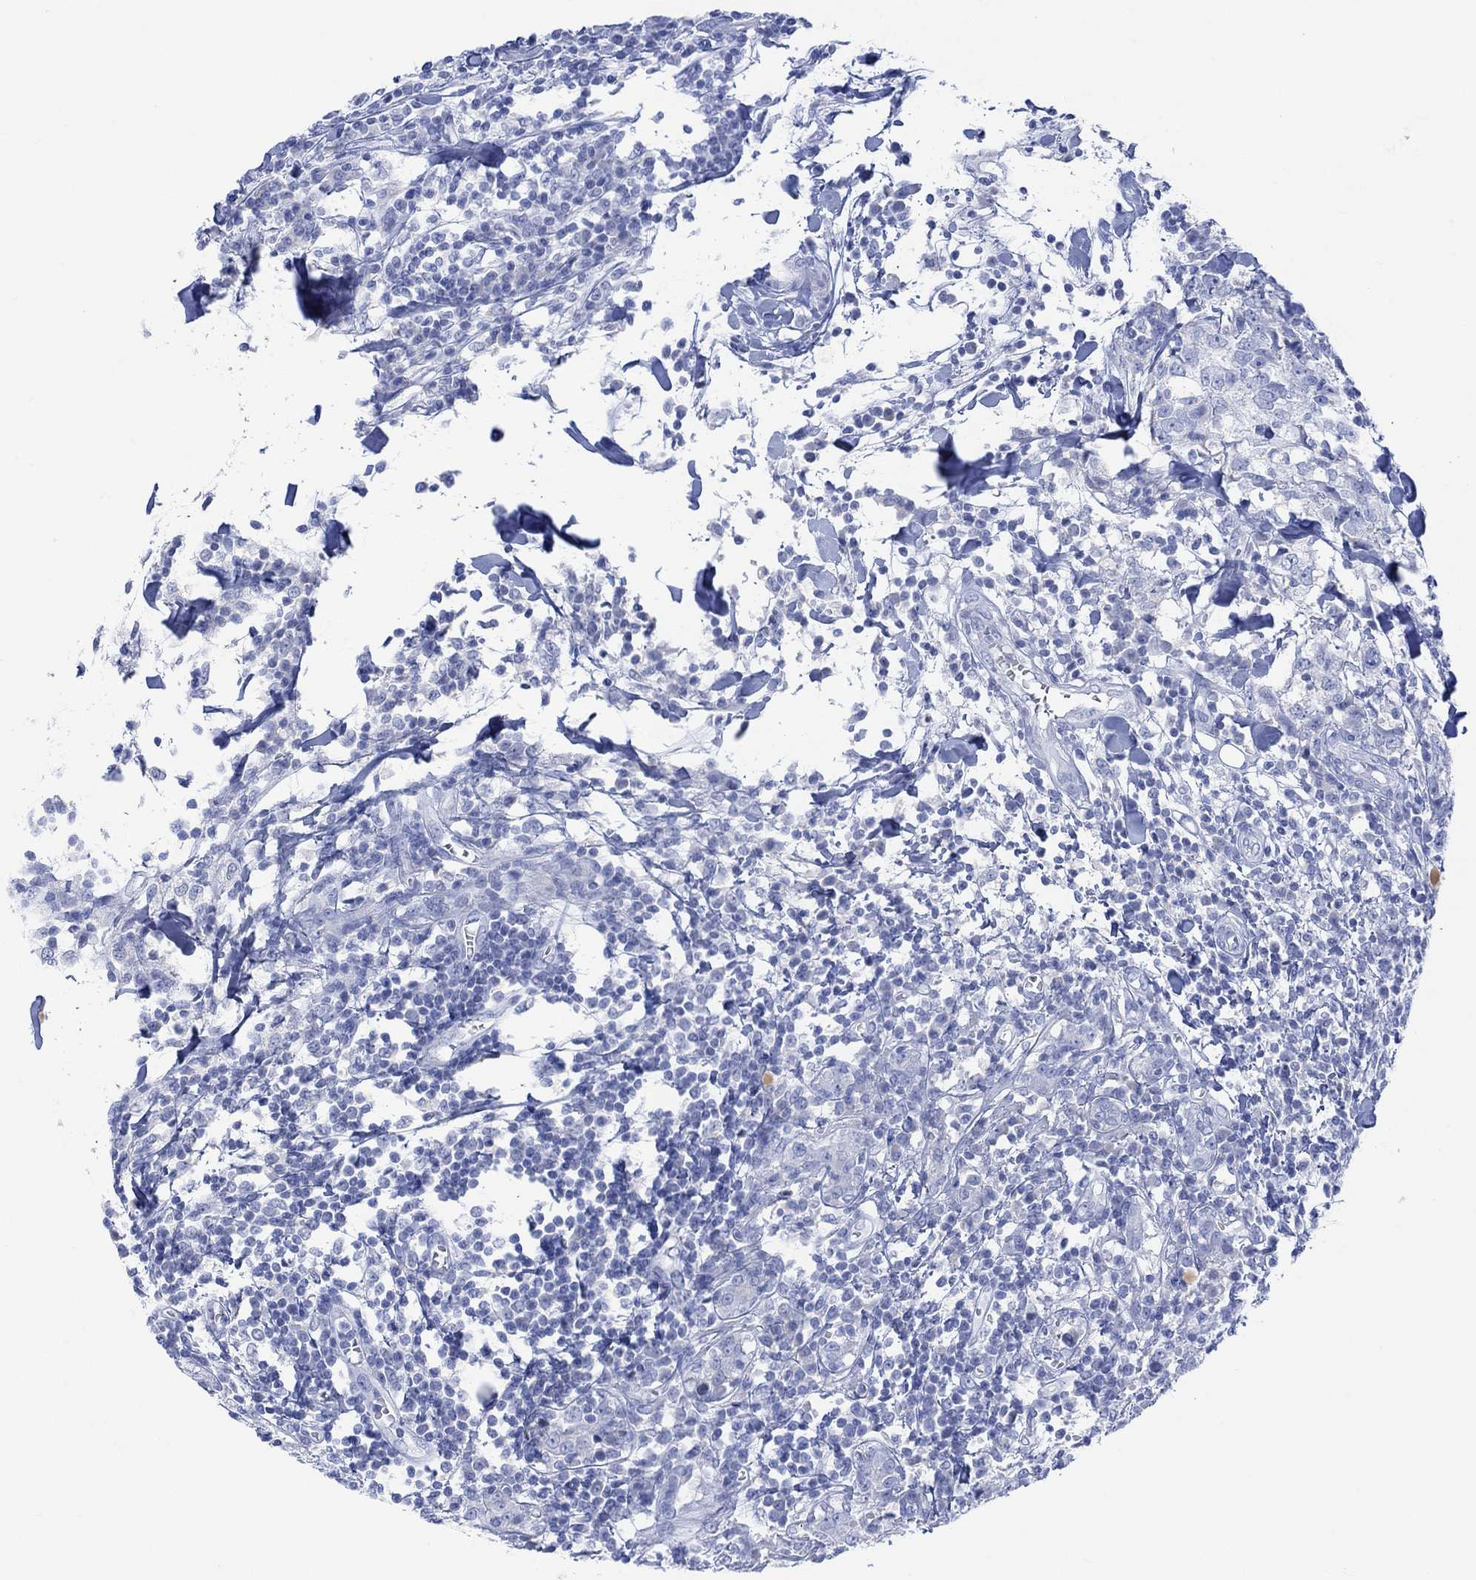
{"staining": {"intensity": "negative", "quantity": "none", "location": "none"}, "tissue": "breast cancer", "cell_type": "Tumor cells", "image_type": "cancer", "snomed": [{"axis": "morphology", "description": "Duct carcinoma"}, {"axis": "topography", "description": "Breast"}], "caption": "The IHC photomicrograph has no significant expression in tumor cells of breast cancer (invasive ductal carcinoma) tissue.", "gene": "CALCA", "patient": {"sex": "female", "age": 30}}